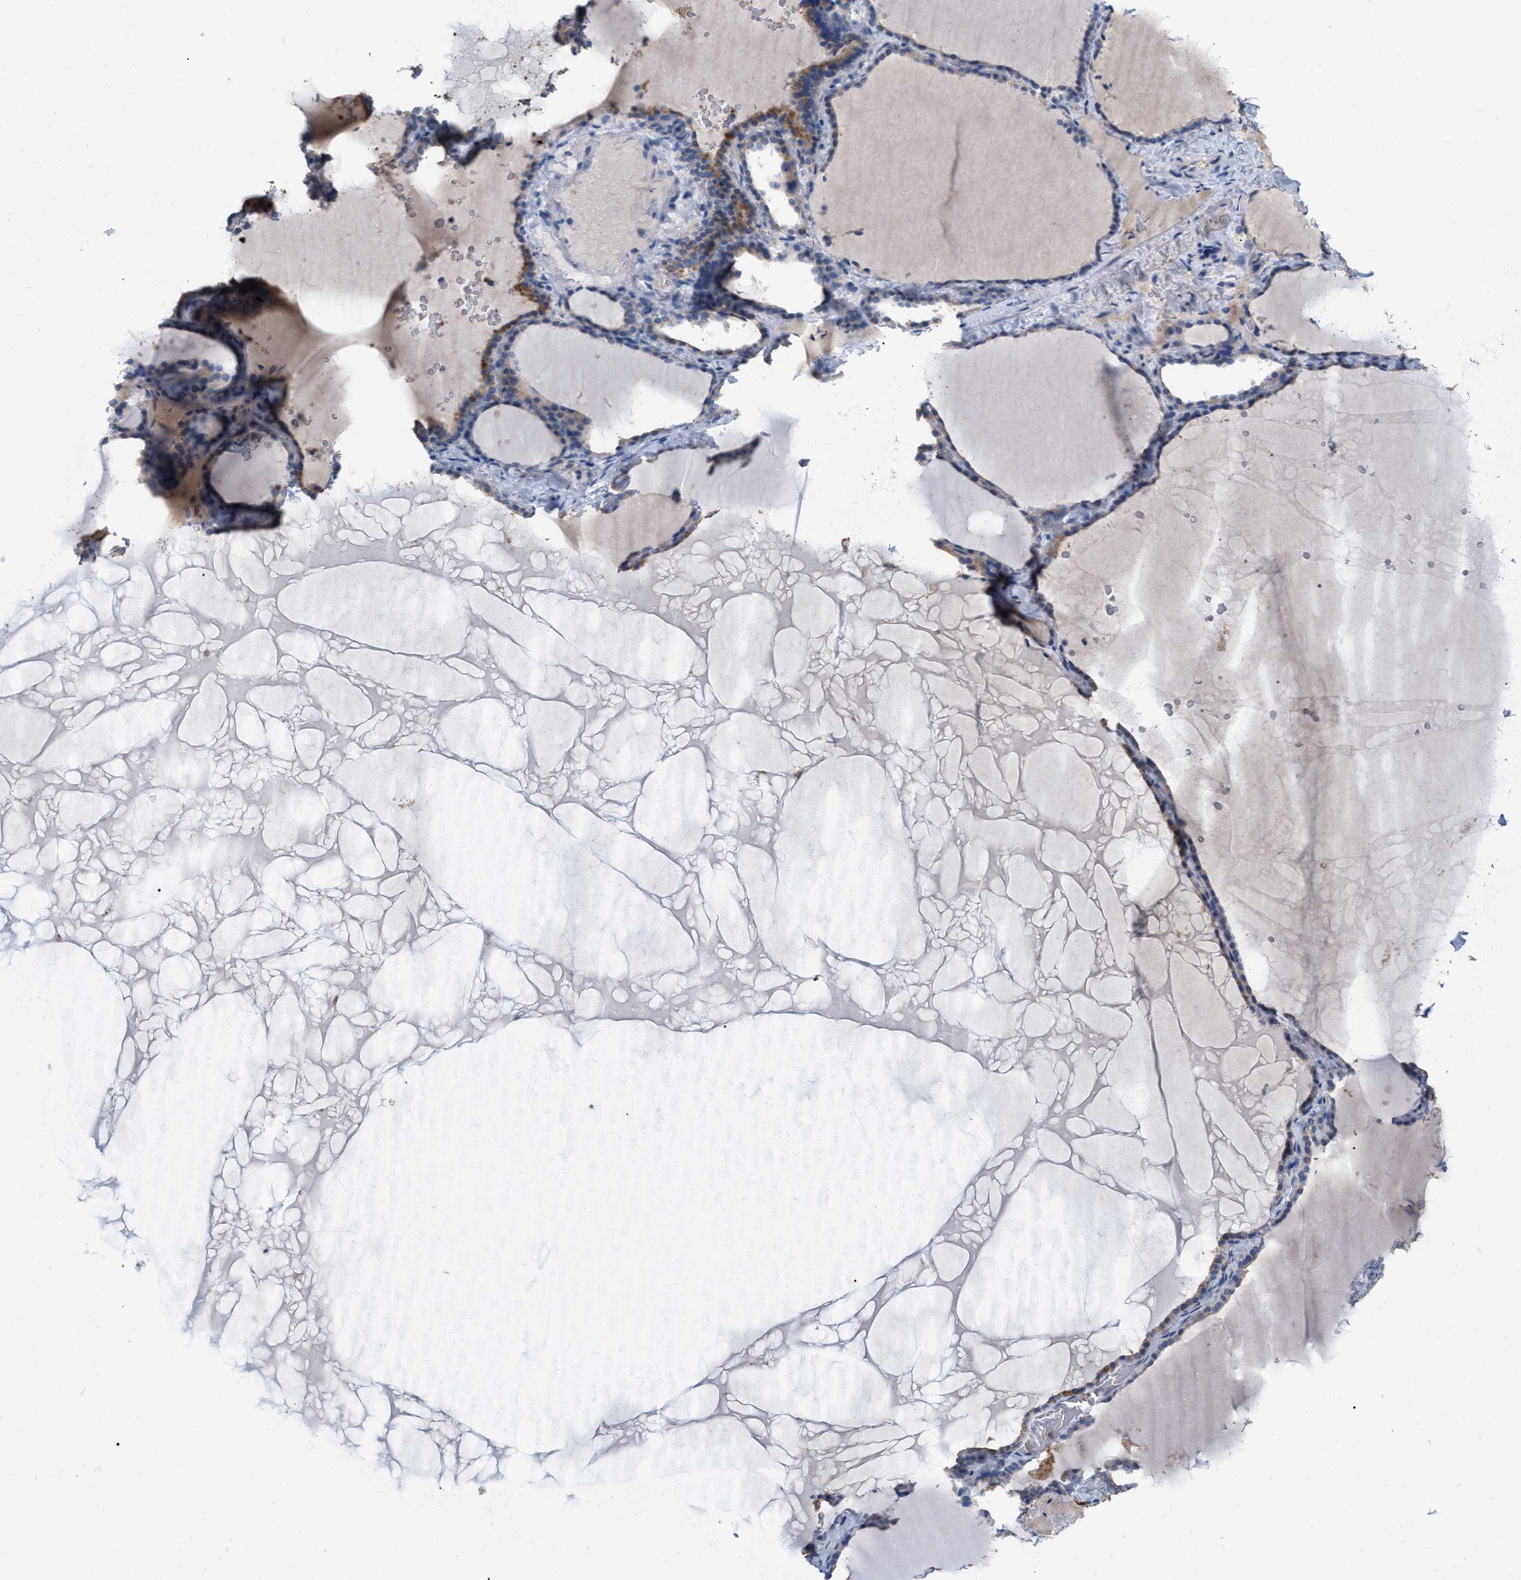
{"staining": {"intensity": "moderate", "quantity": "25%-75%", "location": "cytoplasmic/membranous"}, "tissue": "thyroid gland", "cell_type": "Glandular cells", "image_type": "normal", "snomed": [{"axis": "morphology", "description": "Normal tissue, NOS"}, {"axis": "topography", "description": "Thyroid gland"}], "caption": "IHC of normal thyroid gland displays medium levels of moderate cytoplasmic/membranous expression in about 25%-75% of glandular cells.", "gene": "GPR179", "patient": {"sex": "female", "age": 28}}